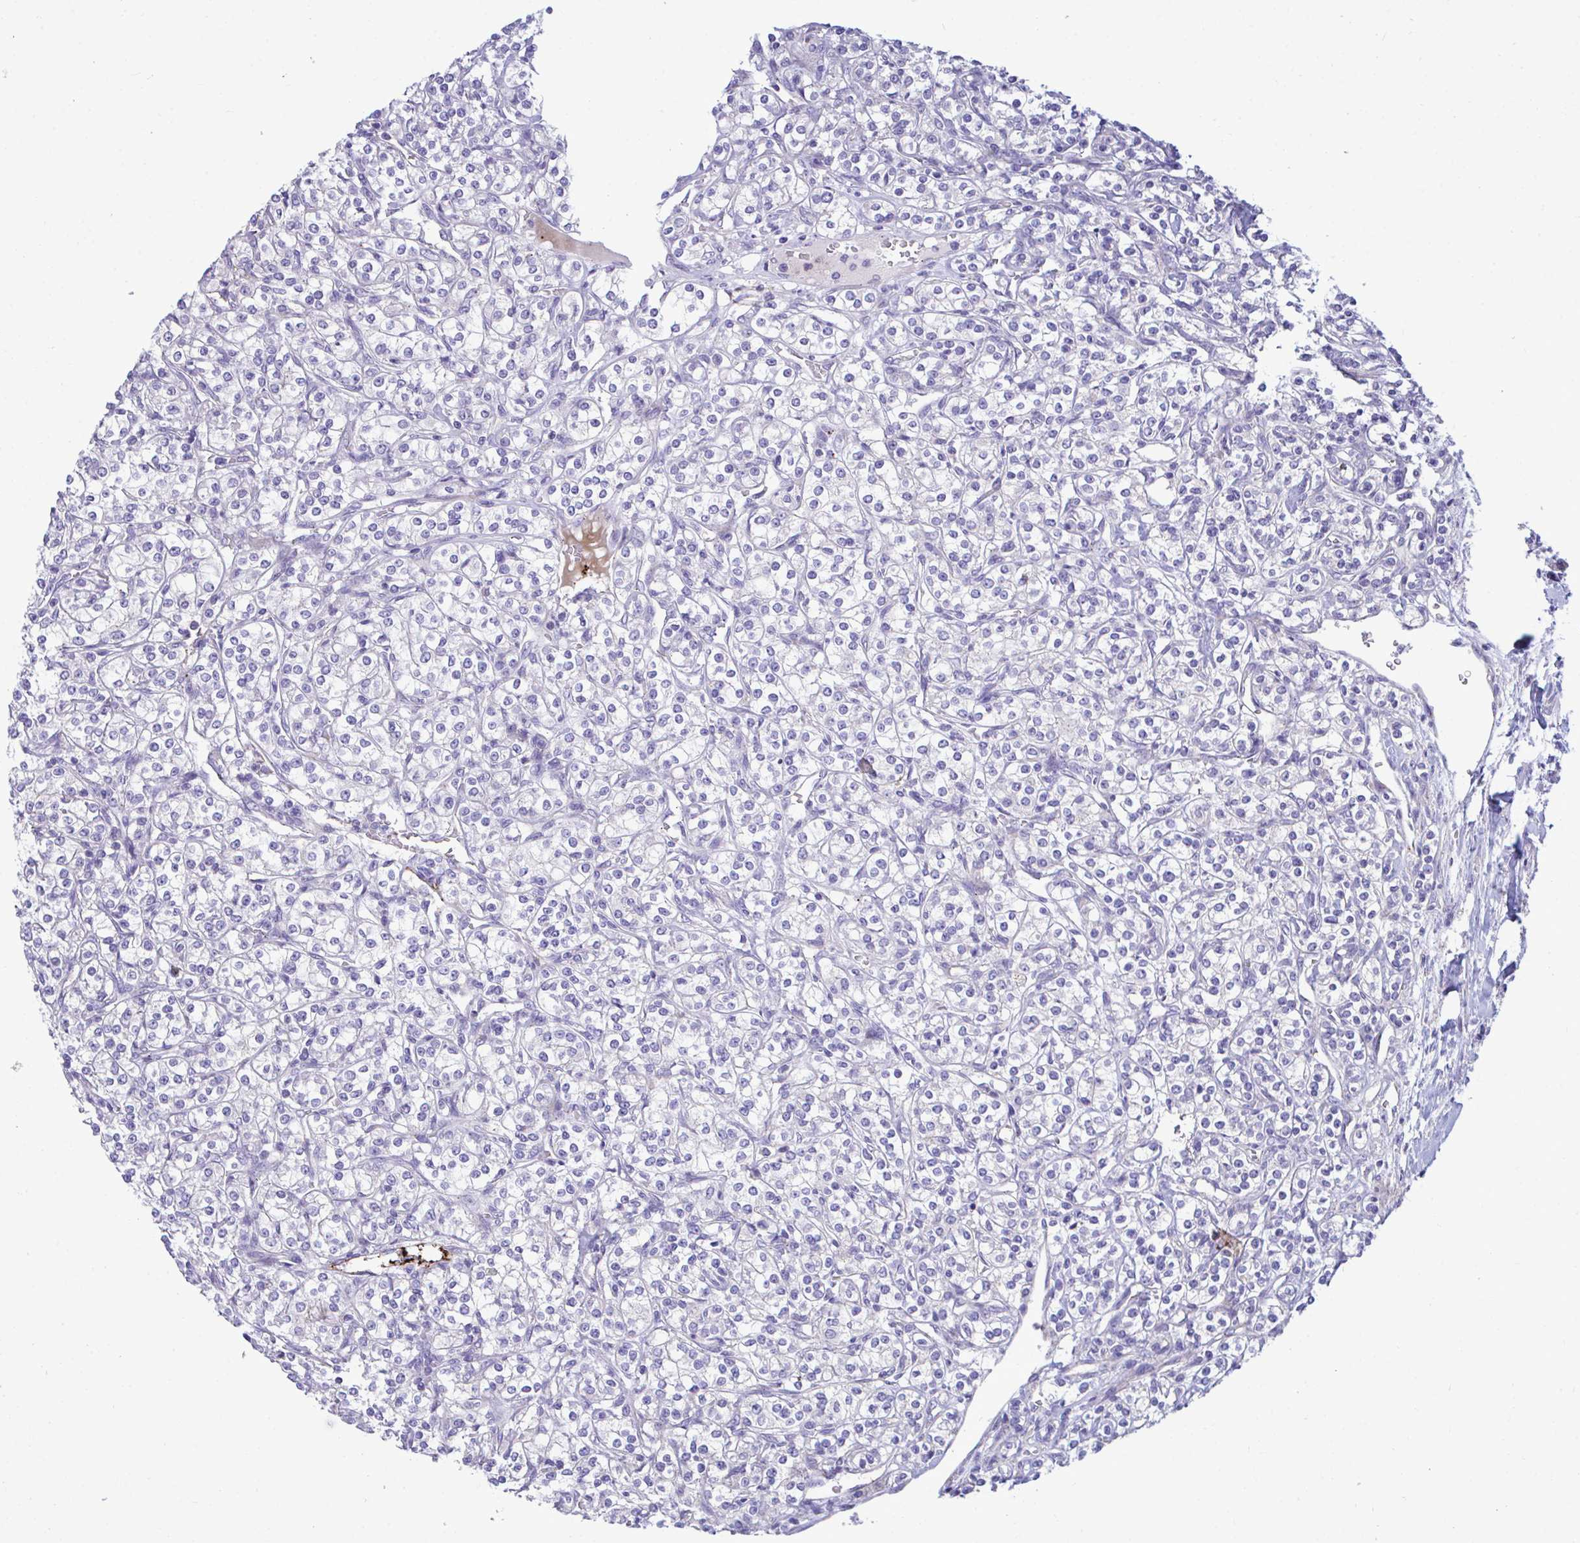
{"staining": {"intensity": "negative", "quantity": "none", "location": "none"}, "tissue": "renal cancer", "cell_type": "Tumor cells", "image_type": "cancer", "snomed": [{"axis": "morphology", "description": "Adenocarcinoma, NOS"}, {"axis": "topography", "description": "Kidney"}], "caption": "Protein analysis of adenocarcinoma (renal) demonstrates no significant staining in tumor cells.", "gene": "MRPS16", "patient": {"sex": "male", "age": 77}}